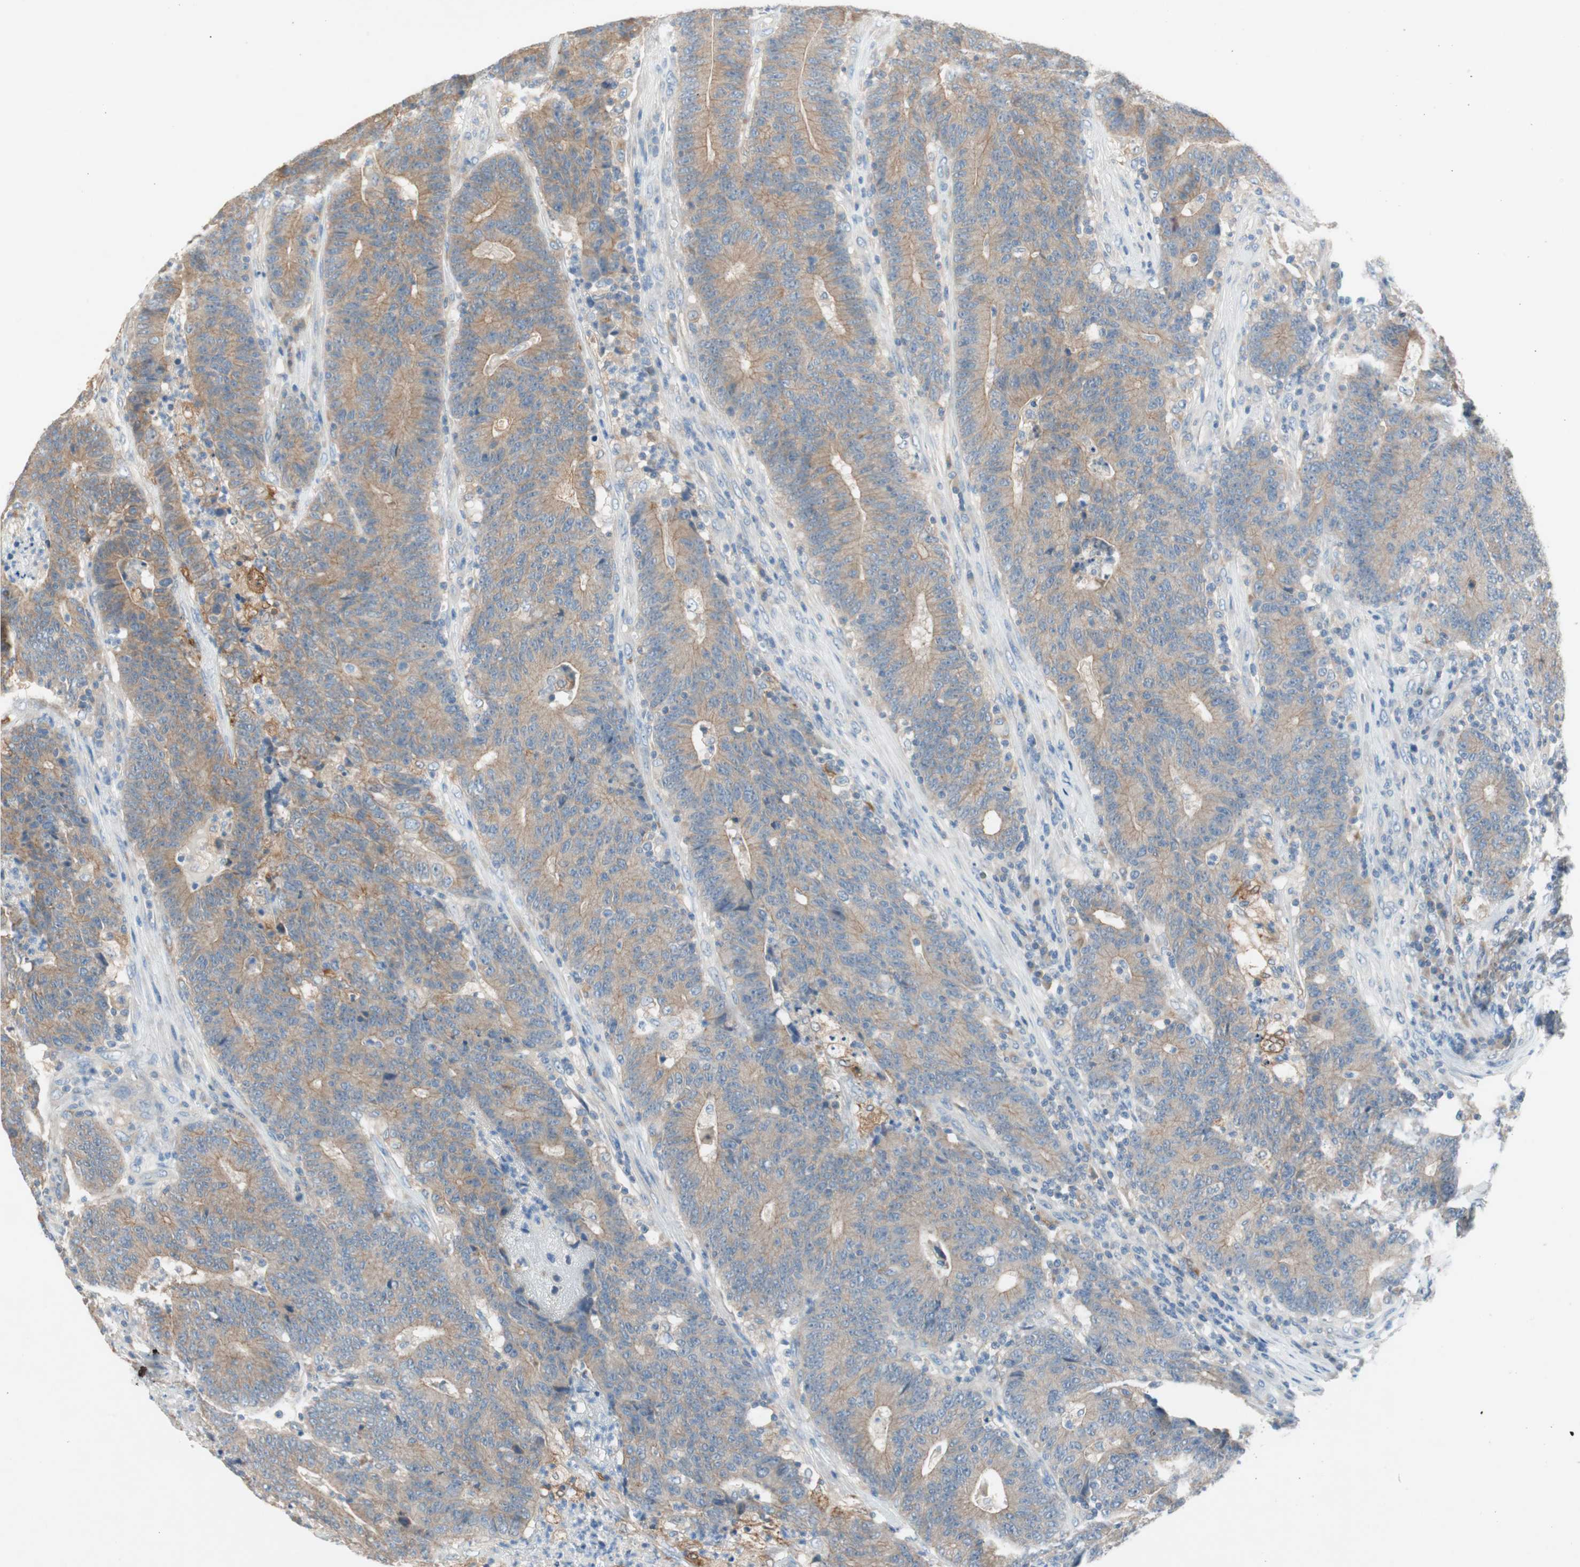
{"staining": {"intensity": "weak", "quantity": ">75%", "location": "cytoplasmic/membranous"}, "tissue": "colorectal cancer", "cell_type": "Tumor cells", "image_type": "cancer", "snomed": [{"axis": "morphology", "description": "Normal tissue, NOS"}, {"axis": "morphology", "description": "Adenocarcinoma, NOS"}, {"axis": "topography", "description": "Colon"}], "caption": "Brown immunohistochemical staining in colorectal cancer displays weak cytoplasmic/membranous expression in approximately >75% of tumor cells.", "gene": "GLUL", "patient": {"sex": "female", "age": 75}}